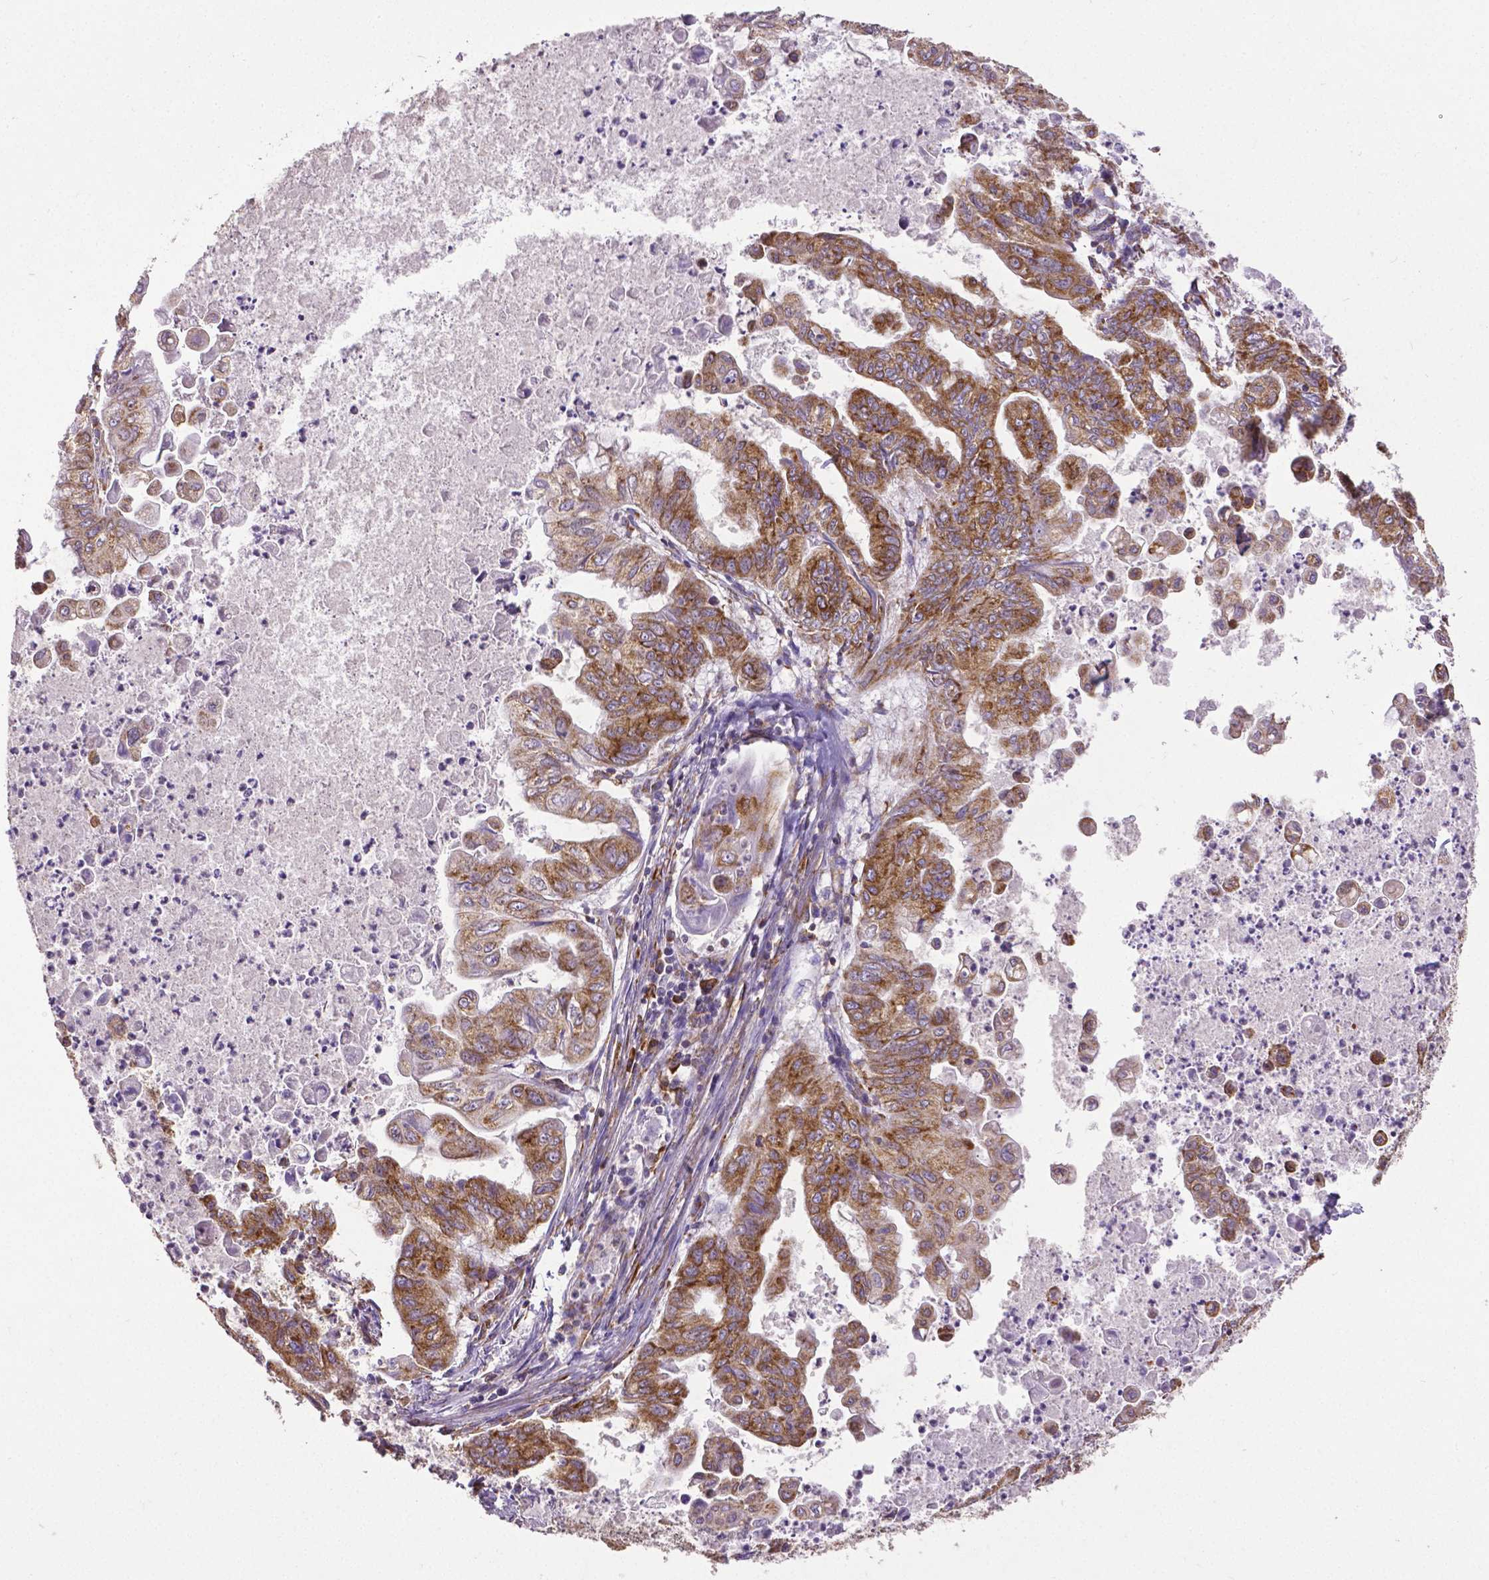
{"staining": {"intensity": "moderate", "quantity": ">75%", "location": "cytoplasmic/membranous"}, "tissue": "stomach cancer", "cell_type": "Tumor cells", "image_type": "cancer", "snomed": [{"axis": "morphology", "description": "Adenocarcinoma, NOS"}, {"axis": "topography", "description": "Stomach, upper"}], "caption": "Immunohistochemical staining of stomach adenocarcinoma exhibits moderate cytoplasmic/membranous protein staining in approximately >75% of tumor cells.", "gene": "MTDH", "patient": {"sex": "male", "age": 80}}